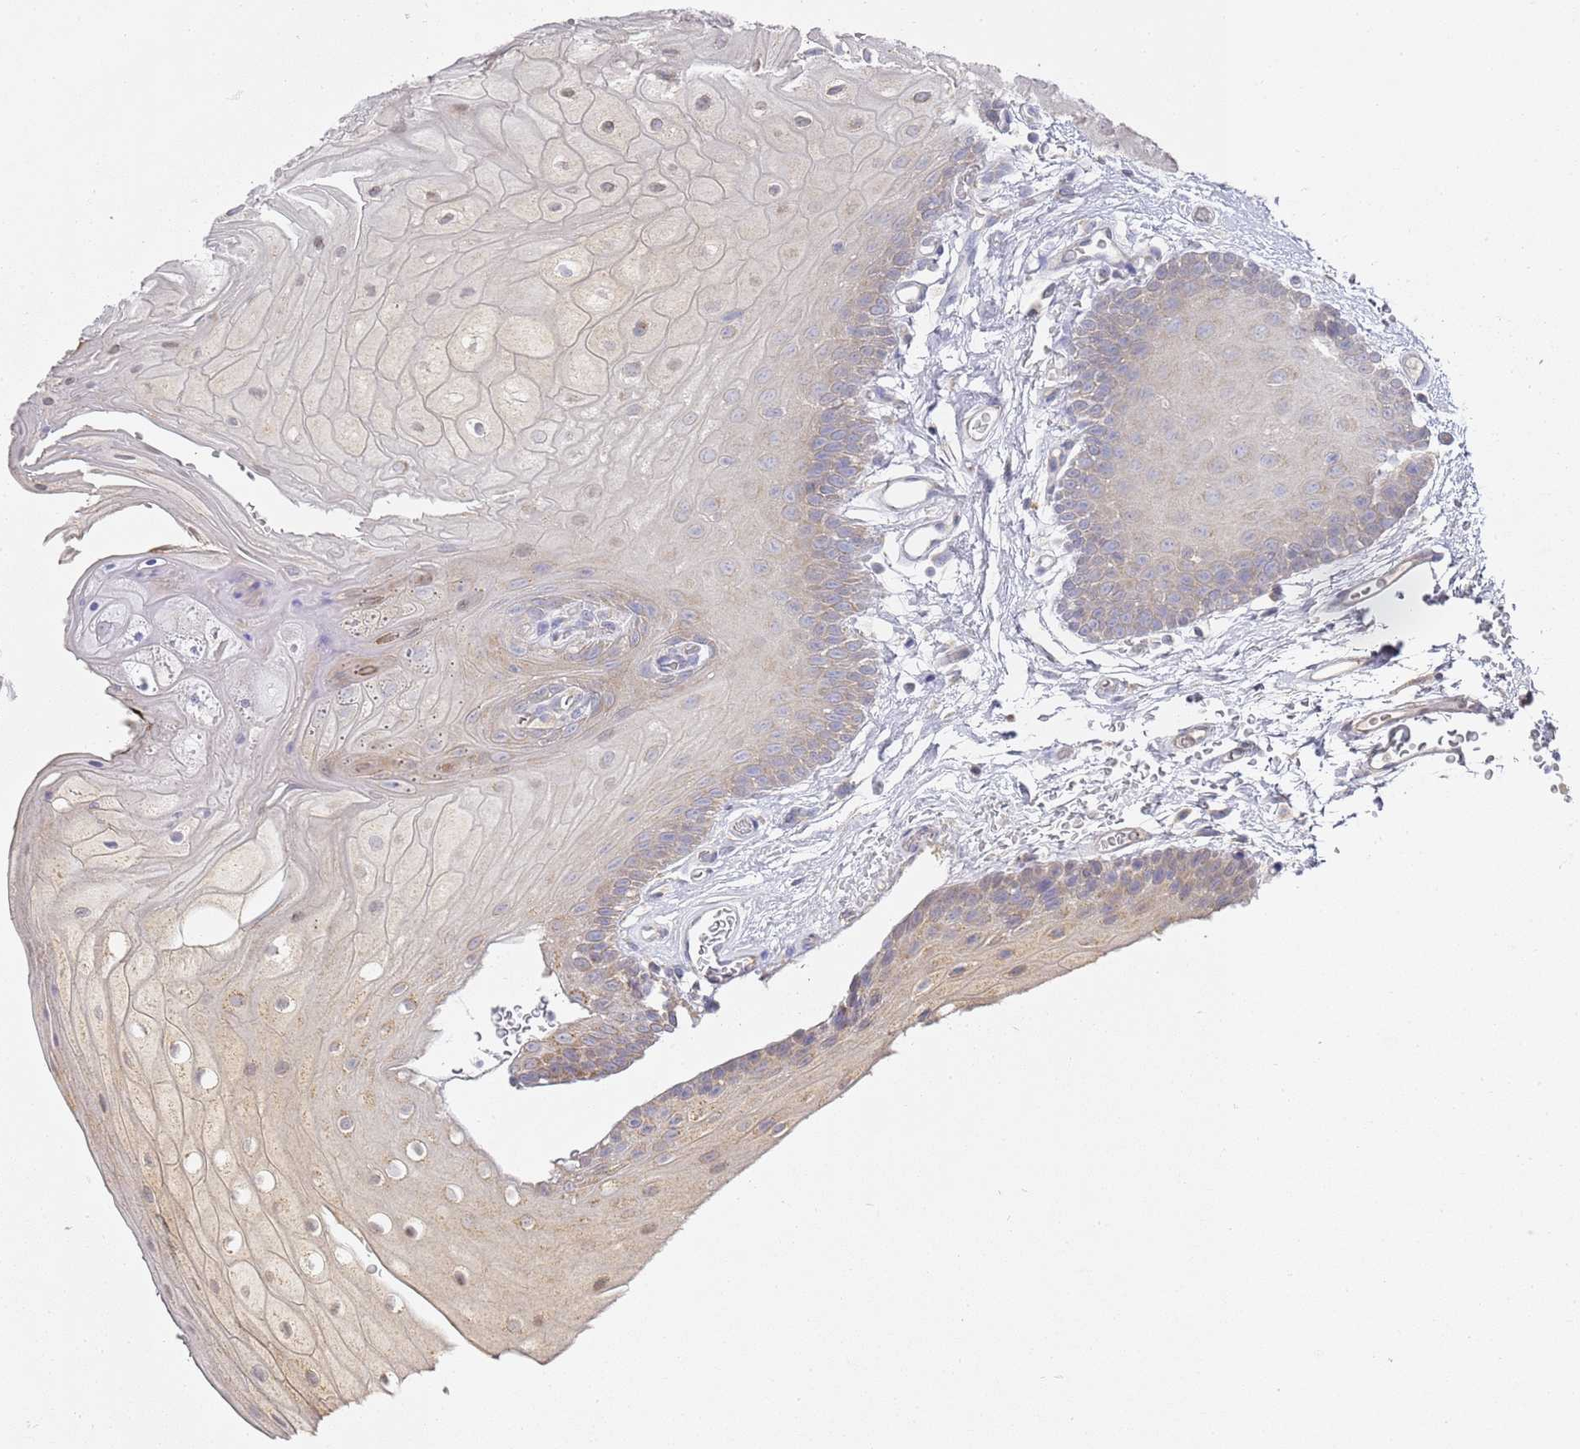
{"staining": {"intensity": "weak", "quantity": "<25%", "location": "cytoplasmic/membranous"}, "tissue": "oral mucosa", "cell_type": "Squamous epithelial cells", "image_type": "normal", "snomed": [{"axis": "morphology", "description": "Normal tissue, NOS"}, {"axis": "morphology", "description": "Squamous cell carcinoma, NOS"}, {"axis": "topography", "description": "Oral tissue"}, {"axis": "topography", "description": "Head-Neck"}], "caption": "Squamous epithelial cells show no significant expression in benign oral mucosa. The staining was performed using DAB (3,3'-diaminobenzidine) to visualize the protein expression in brown, while the nuclei were stained in blue with hematoxylin (Magnification: 20x).", "gene": "NPEPPS", "patient": {"sex": "female", "age": 81}}